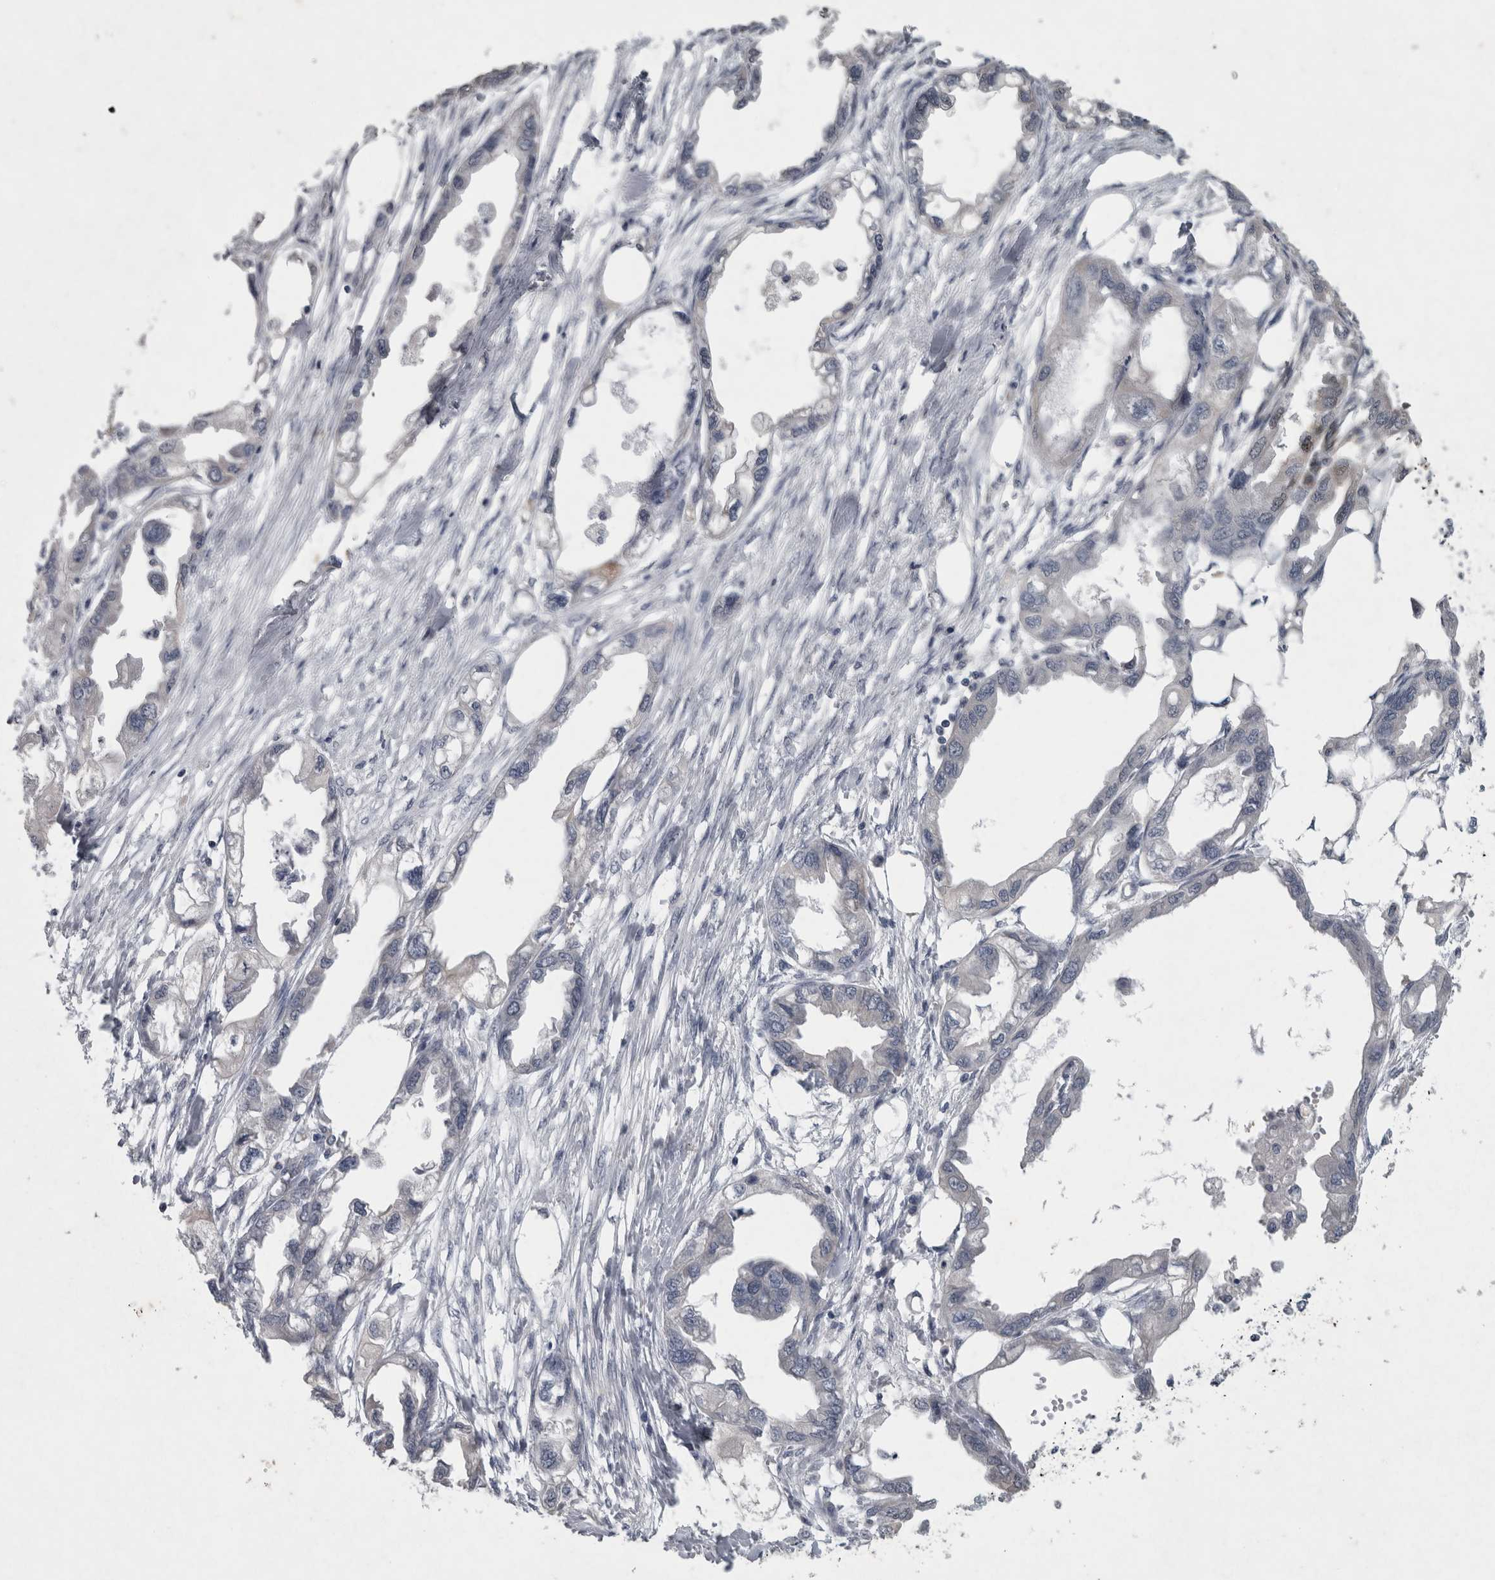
{"staining": {"intensity": "negative", "quantity": "none", "location": "none"}, "tissue": "endometrial cancer", "cell_type": "Tumor cells", "image_type": "cancer", "snomed": [{"axis": "morphology", "description": "Adenocarcinoma, NOS"}, {"axis": "morphology", "description": "Adenocarcinoma, metastatic, NOS"}, {"axis": "topography", "description": "Adipose tissue"}, {"axis": "topography", "description": "Endometrium"}], "caption": "This is a micrograph of immunohistochemistry staining of endometrial adenocarcinoma, which shows no positivity in tumor cells.", "gene": "WNT7A", "patient": {"sex": "female", "age": 67}}